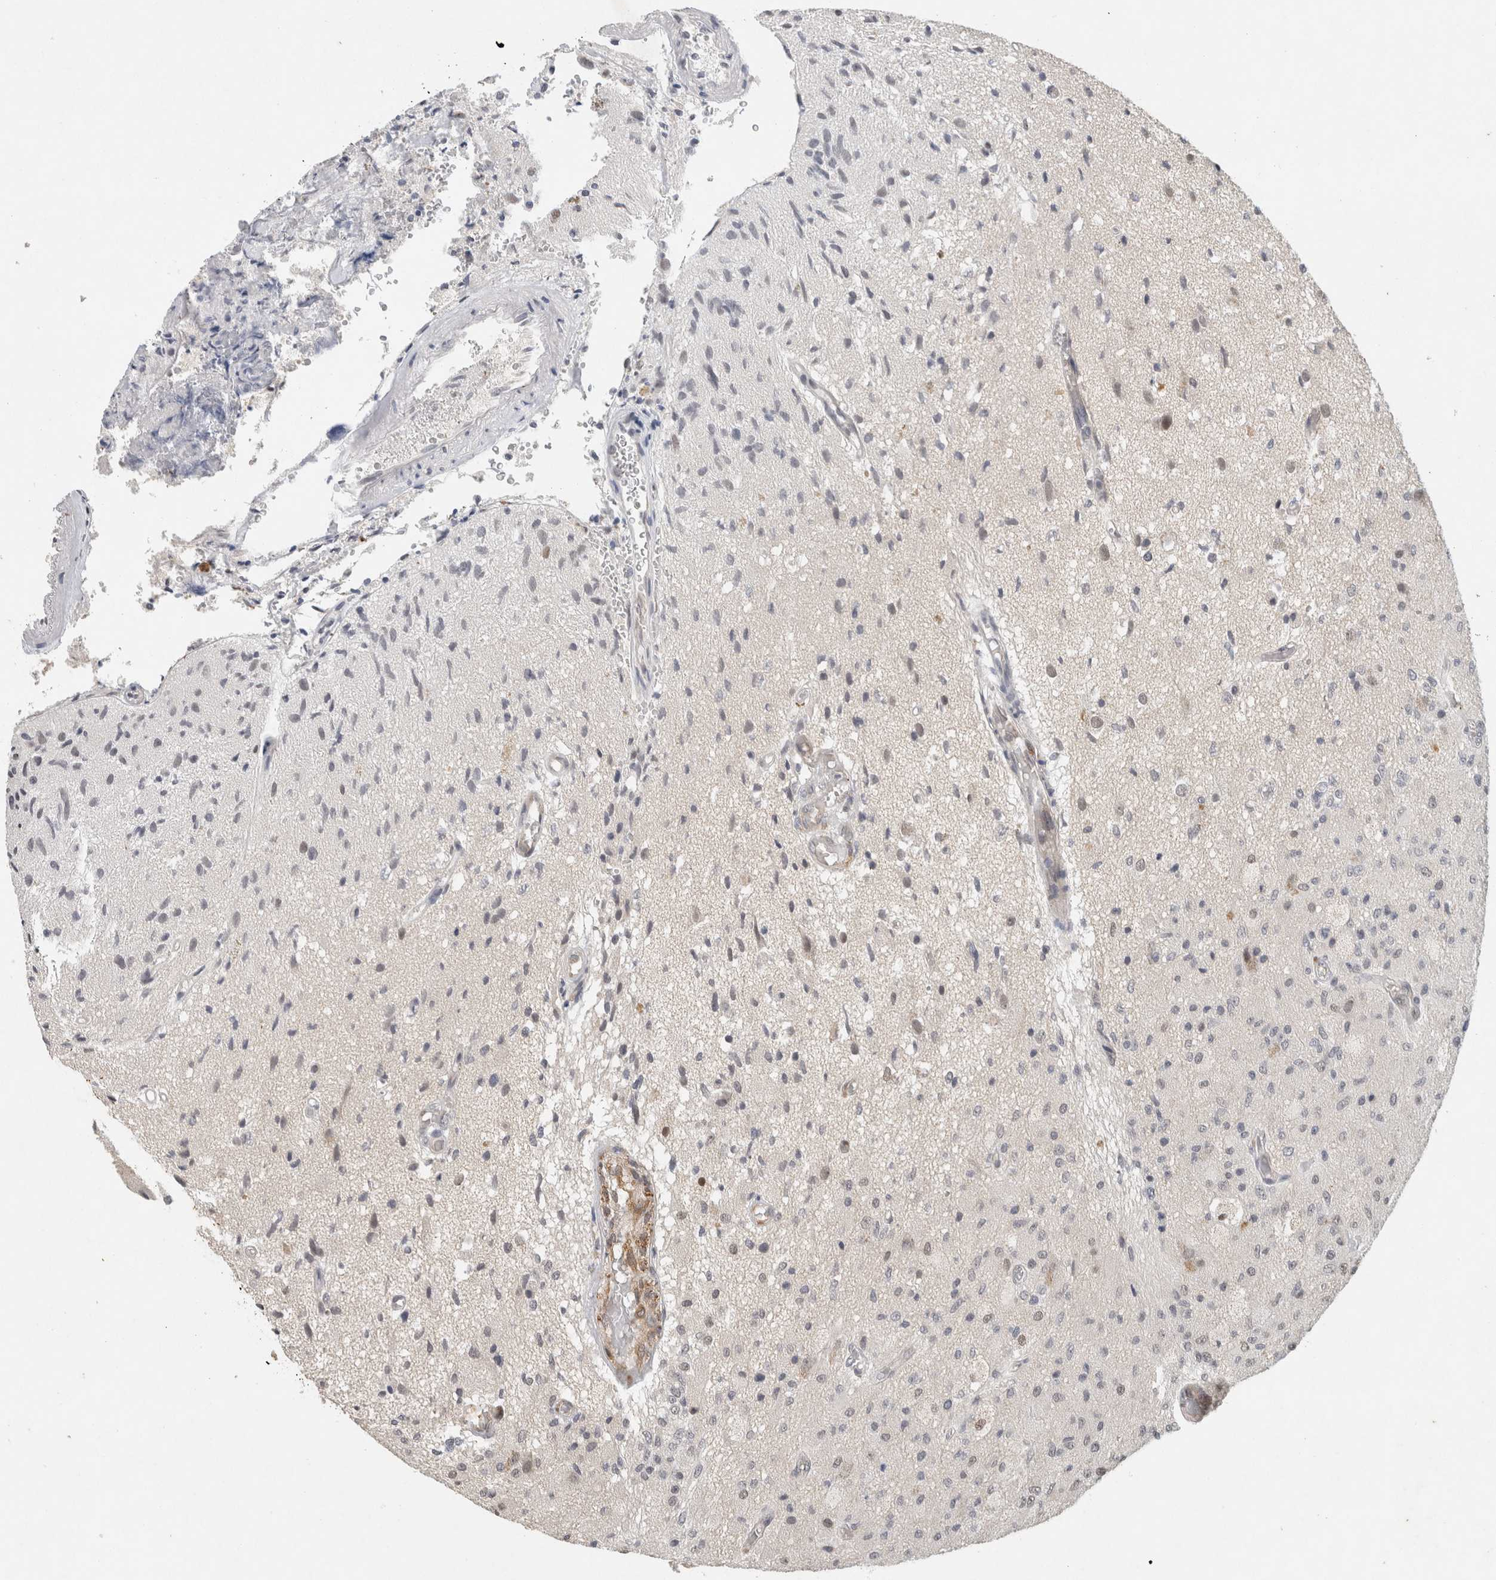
{"staining": {"intensity": "weak", "quantity": "<25%", "location": "nuclear"}, "tissue": "glioma", "cell_type": "Tumor cells", "image_type": "cancer", "snomed": [{"axis": "morphology", "description": "Normal tissue, NOS"}, {"axis": "morphology", "description": "Glioma, malignant, High grade"}, {"axis": "topography", "description": "Cerebral cortex"}], "caption": "Image shows no significant protein staining in tumor cells of malignant glioma (high-grade).", "gene": "DDX42", "patient": {"sex": "male", "age": 77}}